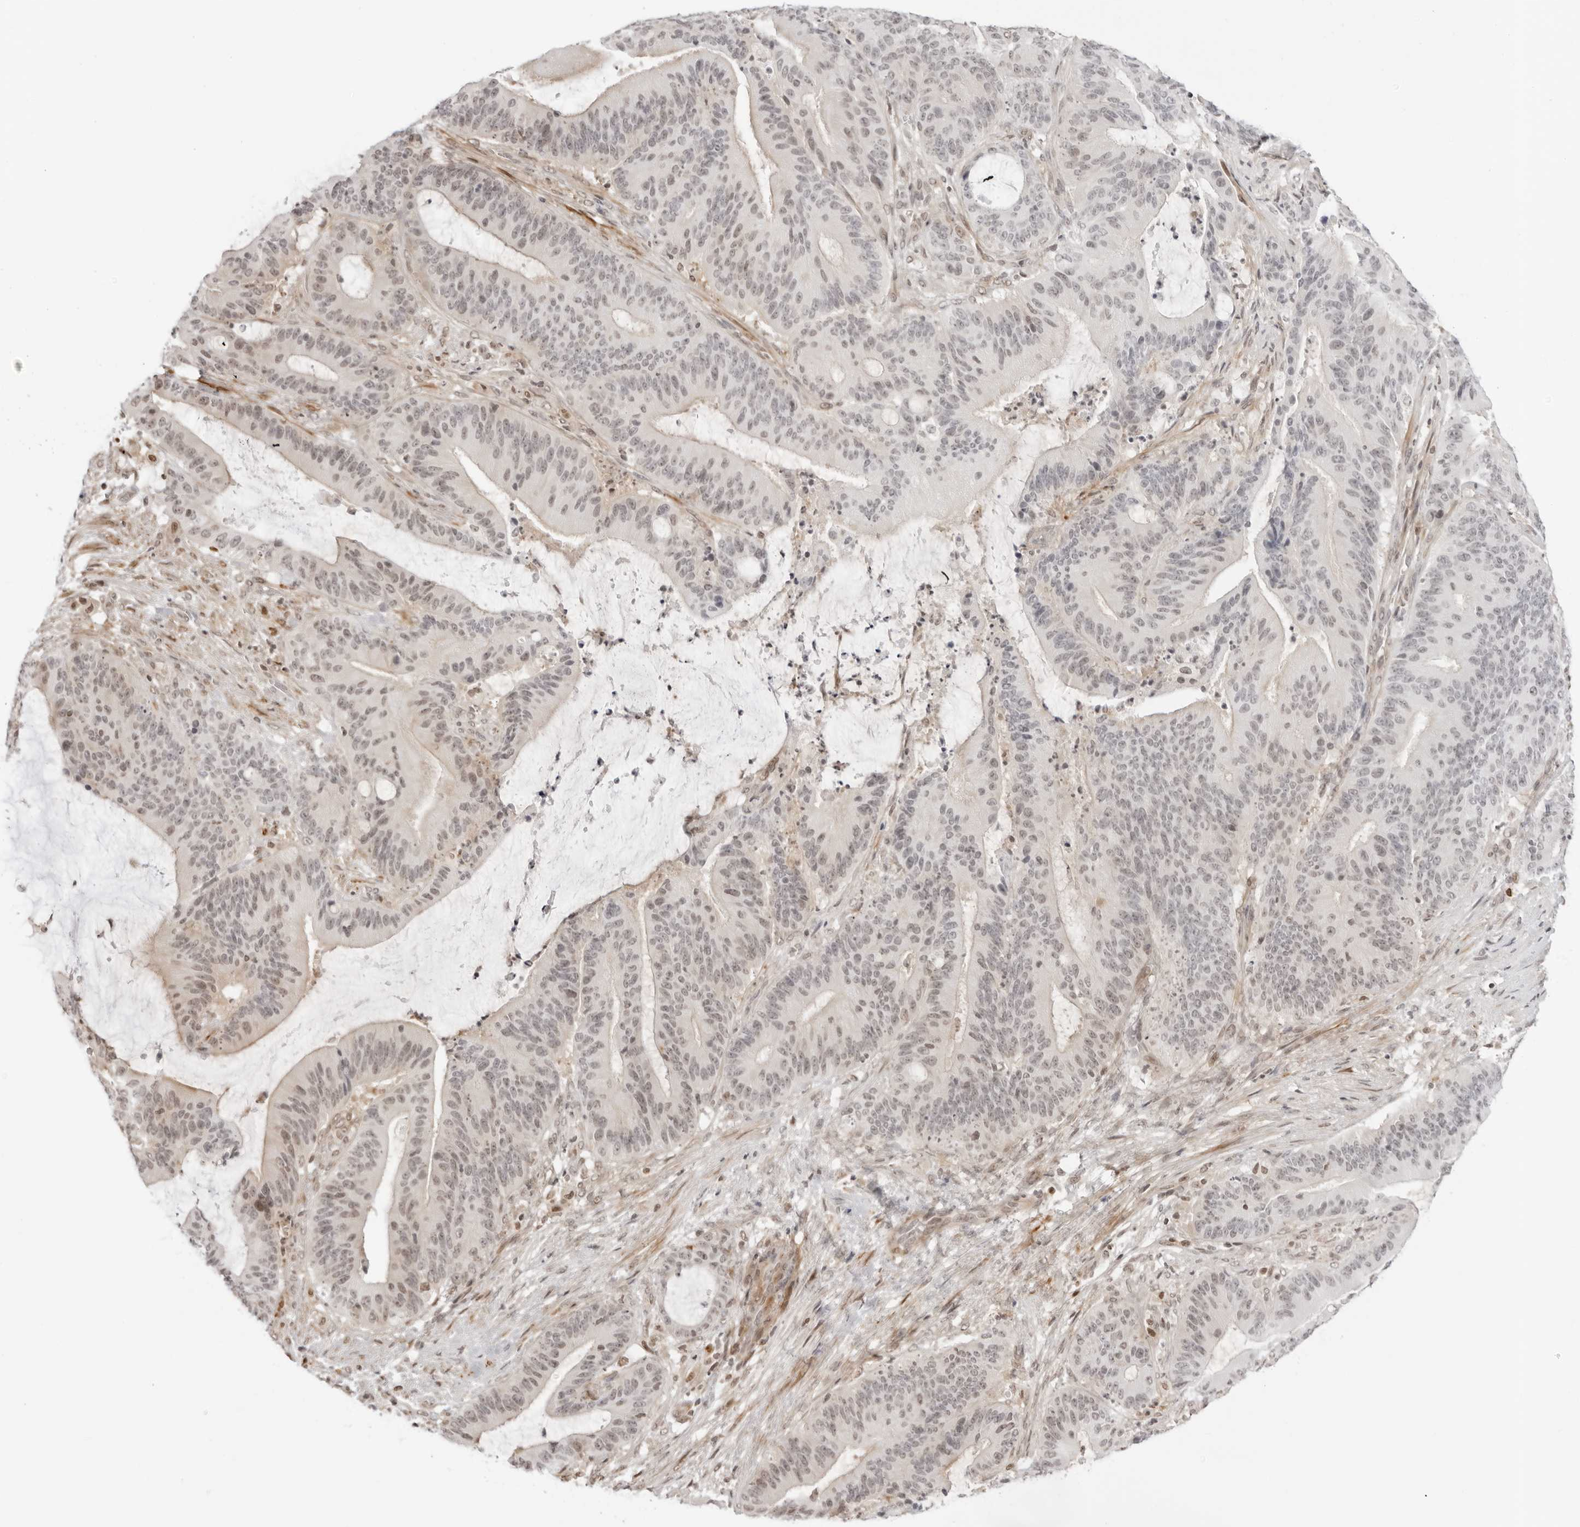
{"staining": {"intensity": "weak", "quantity": "<25%", "location": "nuclear"}, "tissue": "liver cancer", "cell_type": "Tumor cells", "image_type": "cancer", "snomed": [{"axis": "morphology", "description": "Normal tissue, NOS"}, {"axis": "morphology", "description": "Cholangiocarcinoma"}, {"axis": "topography", "description": "Liver"}, {"axis": "topography", "description": "Peripheral nerve tissue"}], "caption": "This is an IHC image of human liver cancer (cholangiocarcinoma). There is no staining in tumor cells.", "gene": "RNF146", "patient": {"sex": "female", "age": 73}}